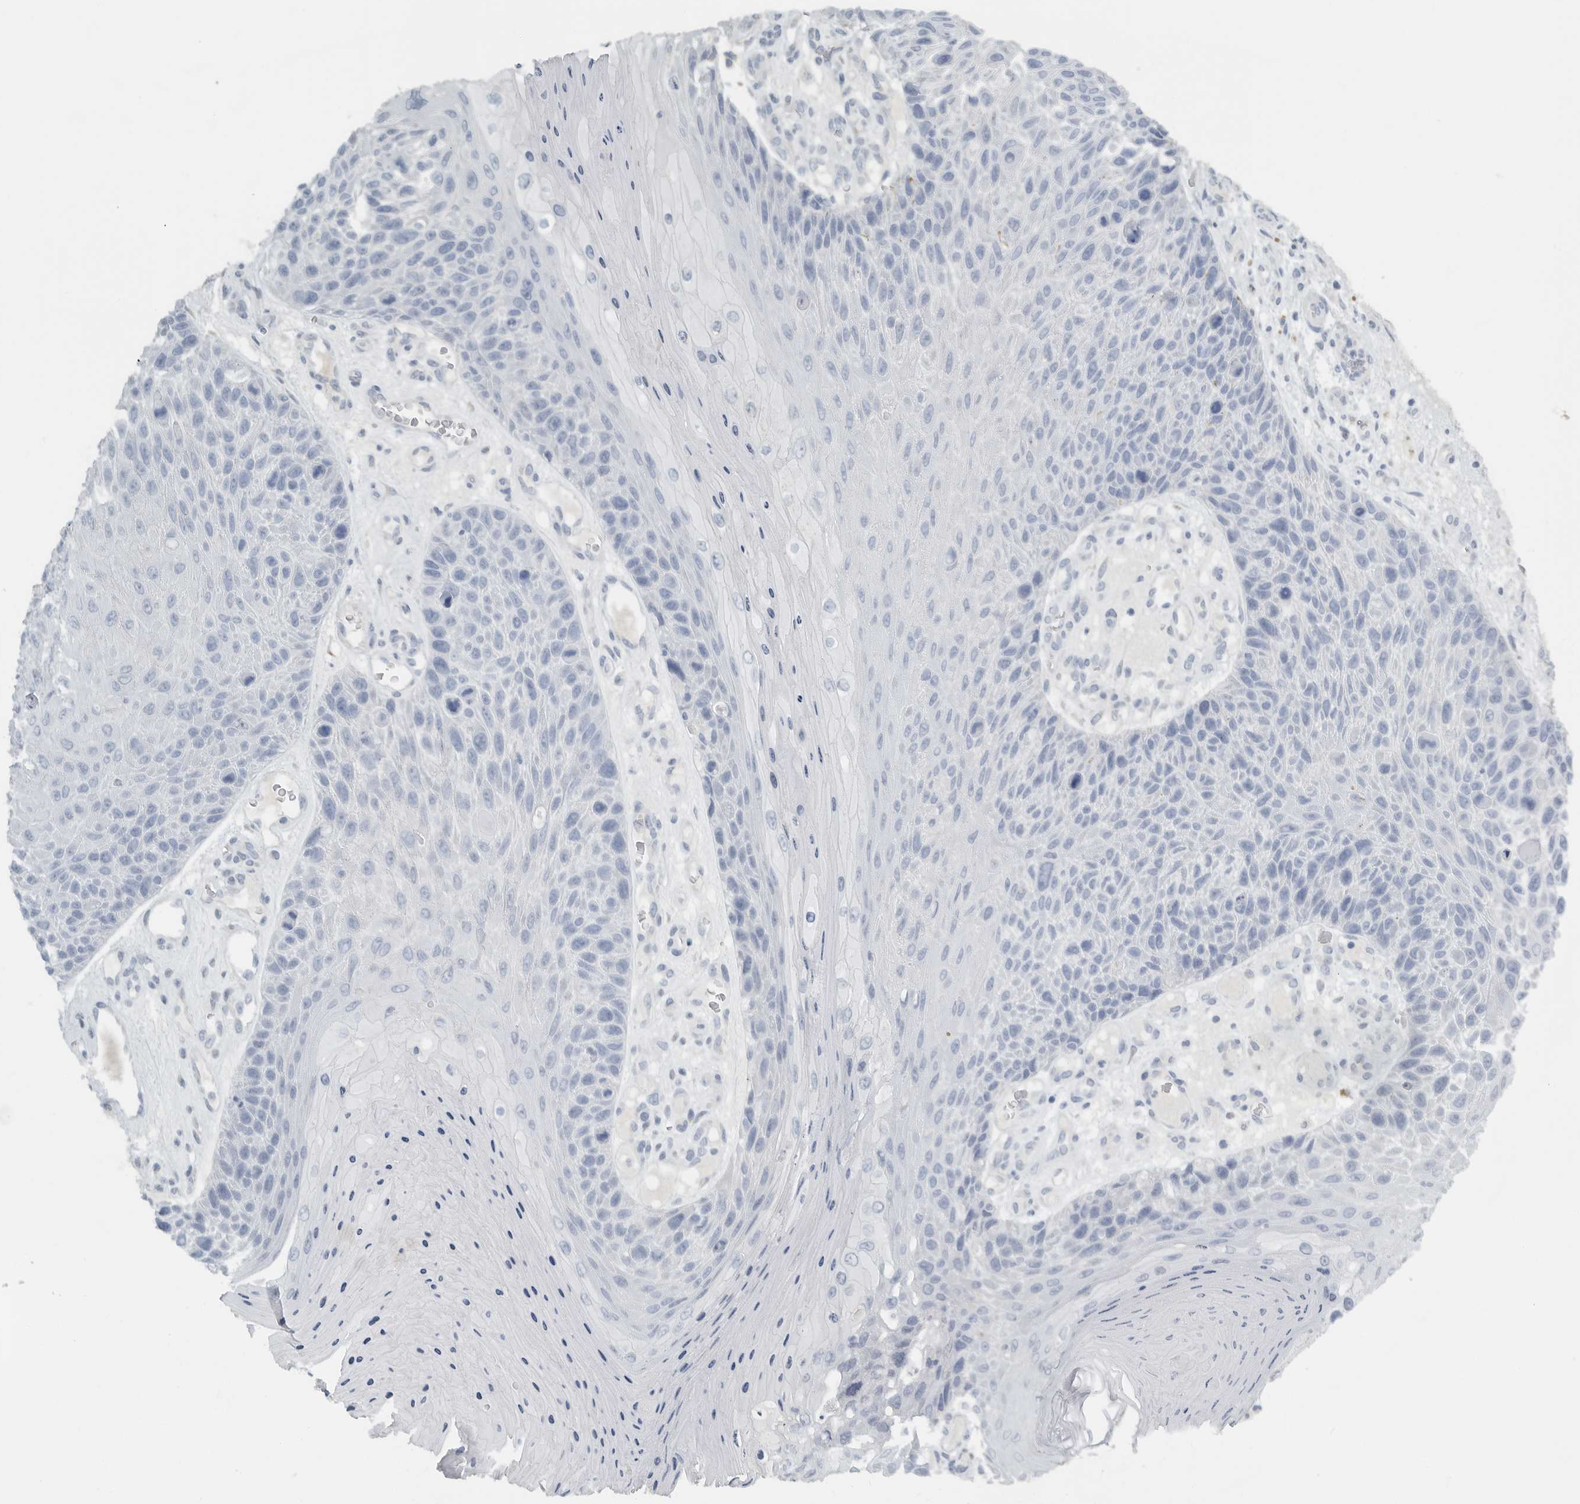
{"staining": {"intensity": "negative", "quantity": "none", "location": "none"}, "tissue": "skin cancer", "cell_type": "Tumor cells", "image_type": "cancer", "snomed": [{"axis": "morphology", "description": "Squamous cell carcinoma, NOS"}, {"axis": "topography", "description": "Skin"}], "caption": "Immunohistochemistry photomicrograph of neoplastic tissue: human skin squamous cell carcinoma stained with DAB (3,3'-diaminobenzidine) displays no significant protein positivity in tumor cells.", "gene": "PAM", "patient": {"sex": "female", "age": 88}}